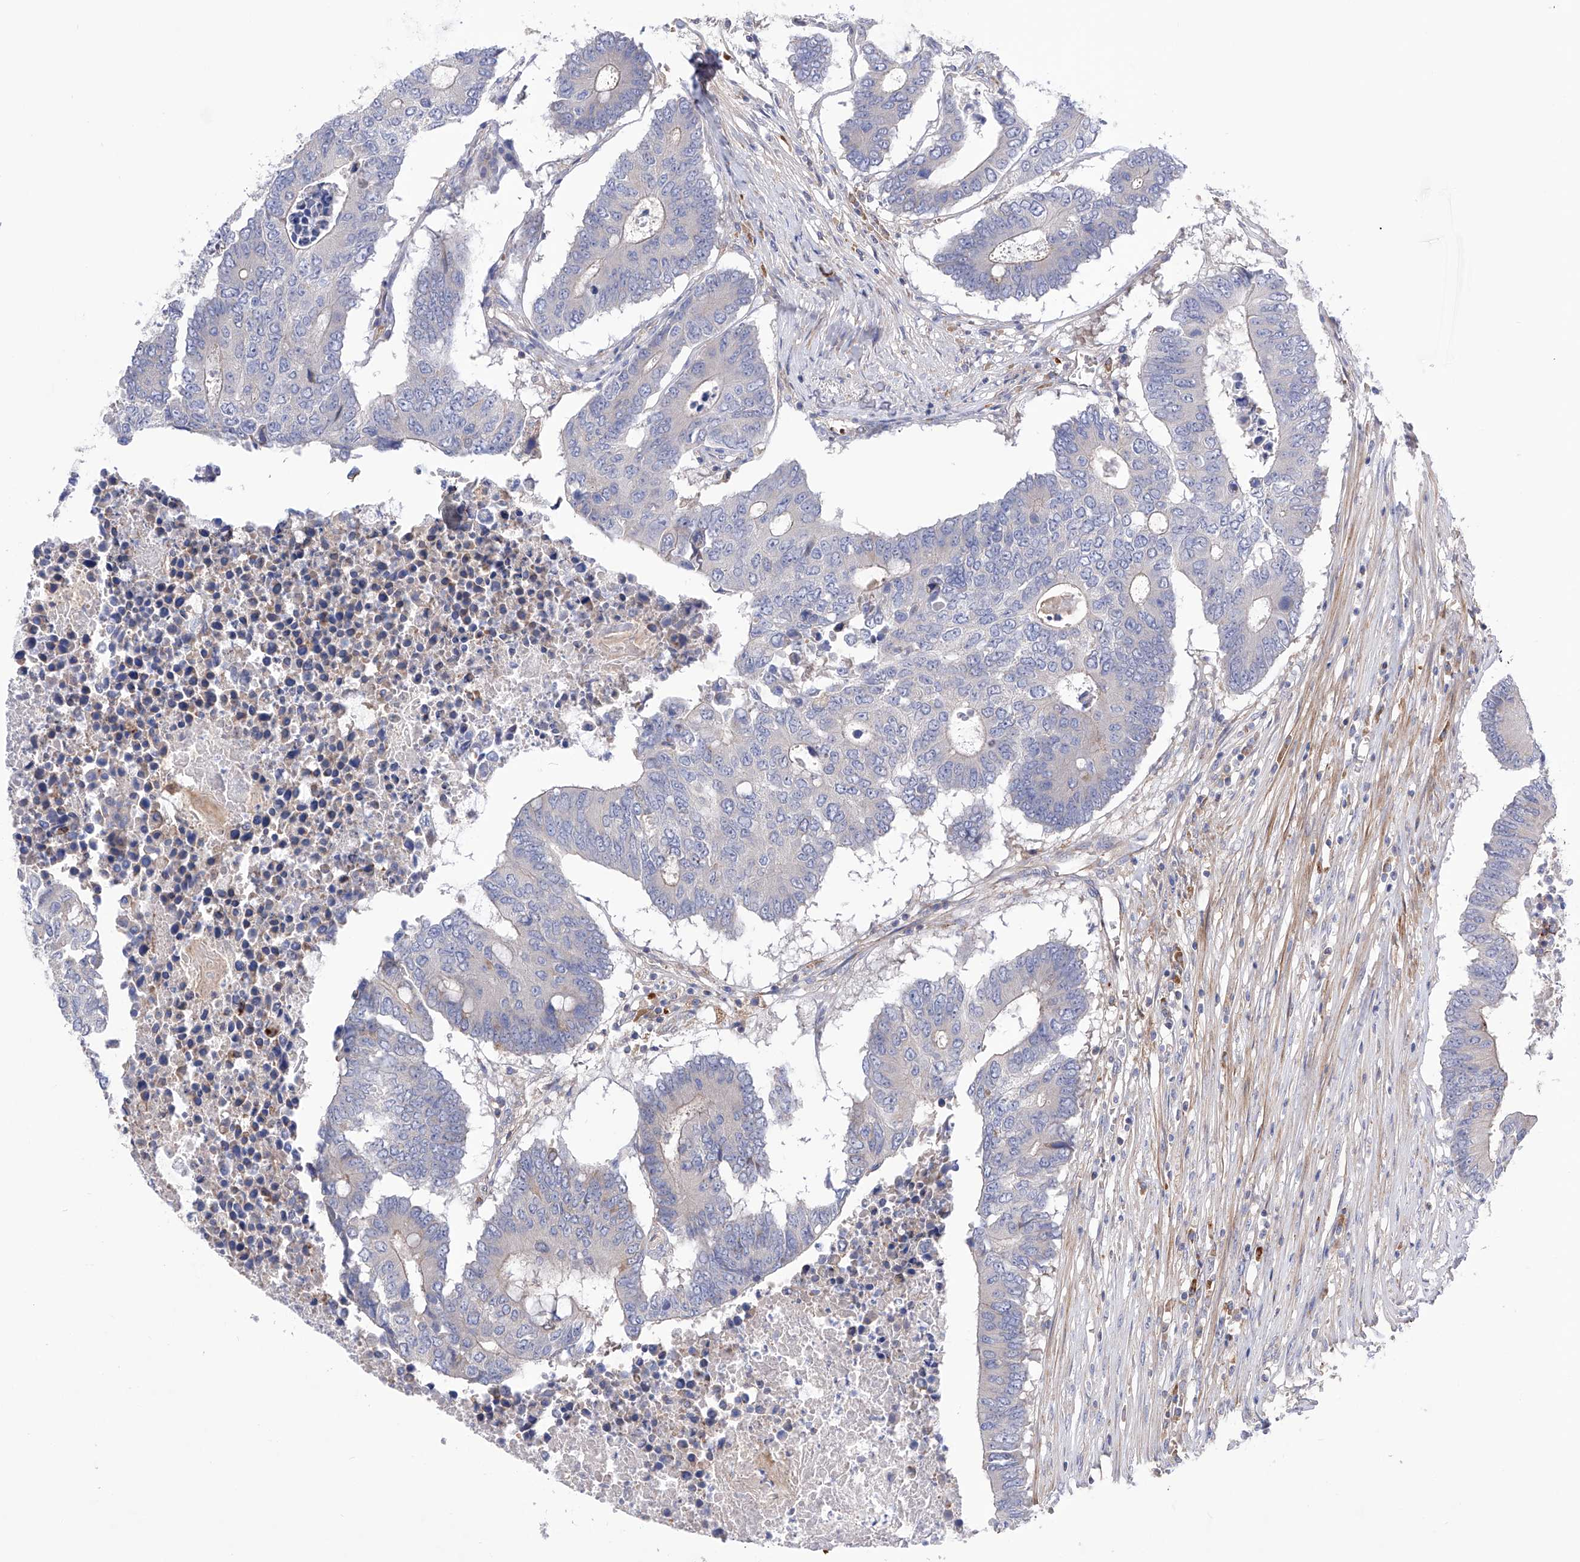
{"staining": {"intensity": "negative", "quantity": "none", "location": "none"}, "tissue": "colorectal cancer", "cell_type": "Tumor cells", "image_type": "cancer", "snomed": [{"axis": "morphology", "description": "Adenocarcinoma, NOS"}, {"axis": "topography", "description": "Colon"}], "caption": "DAB immunohistochemical staining of colorectal cancer (adenocarcinoma) demonstrates no significant staining in tumor cells.", "gene": "NFATC4", "patient": {"sex": "male", "age": 87}}